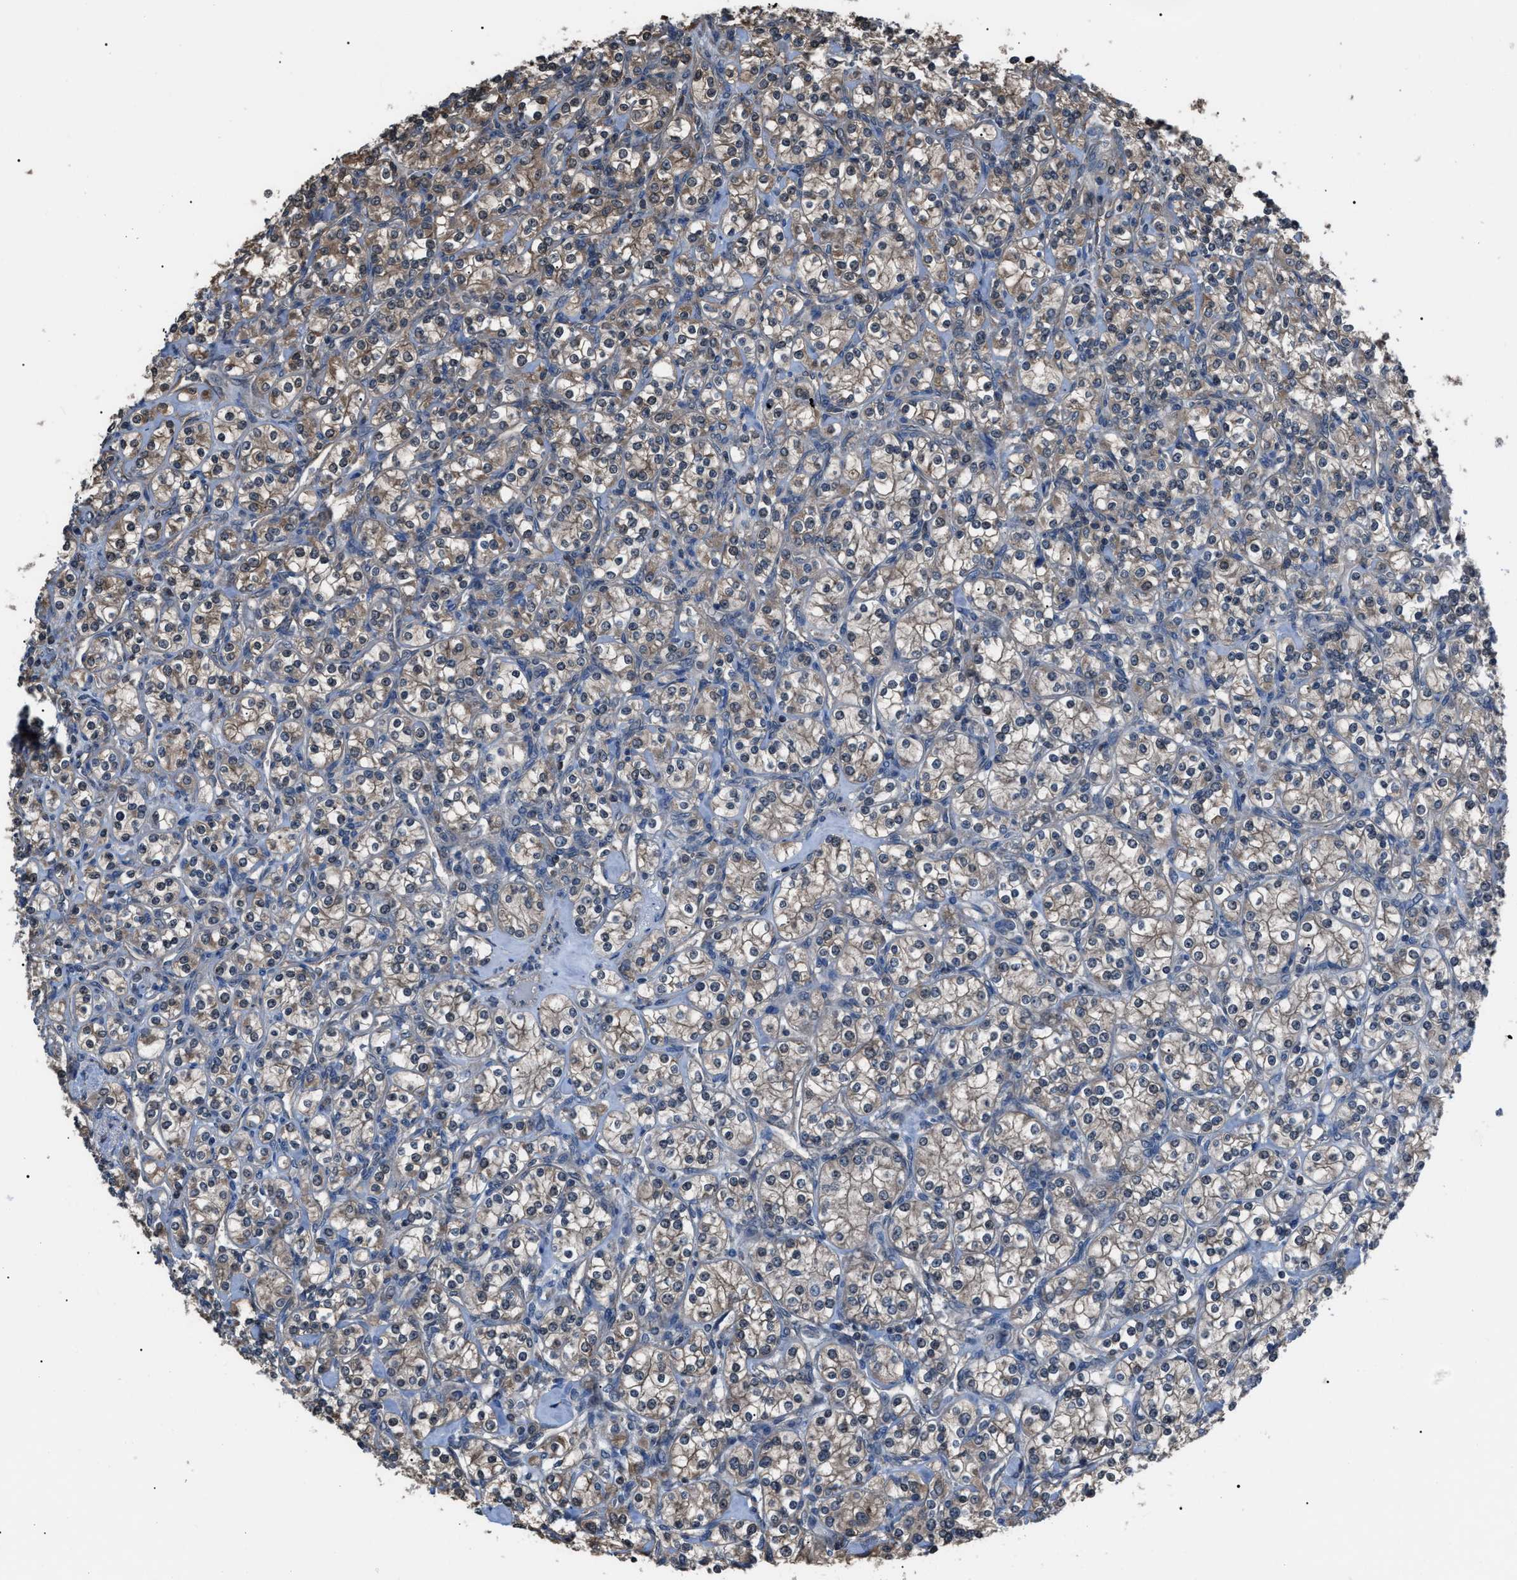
{"staining": {"intensity": "weak", "quantity": "25%-75%", "location": "cytoplasmic/membranous"}, "tissue": "renal cancer", "cell_type": "Tumor cells", "image_type": "cancer", "snomed": [{"axis": "morphology", "description": "Adenocarcinoma, NOS"}, {"axis": "topography", "description": "Kidney"}], "caption": "Immunohistochemical staining of adenocarcinoma (renal) demonstrates weak cytoplasmic/membranous protein expression in about 25%-75% of tumor cells. The staining was performed using DAB, with brown indicating positive protein expression. Nuclei are stained blue with hematoxylin.", "gene": "PDCD5", "patient": {"sex": "male", "age": 77}}